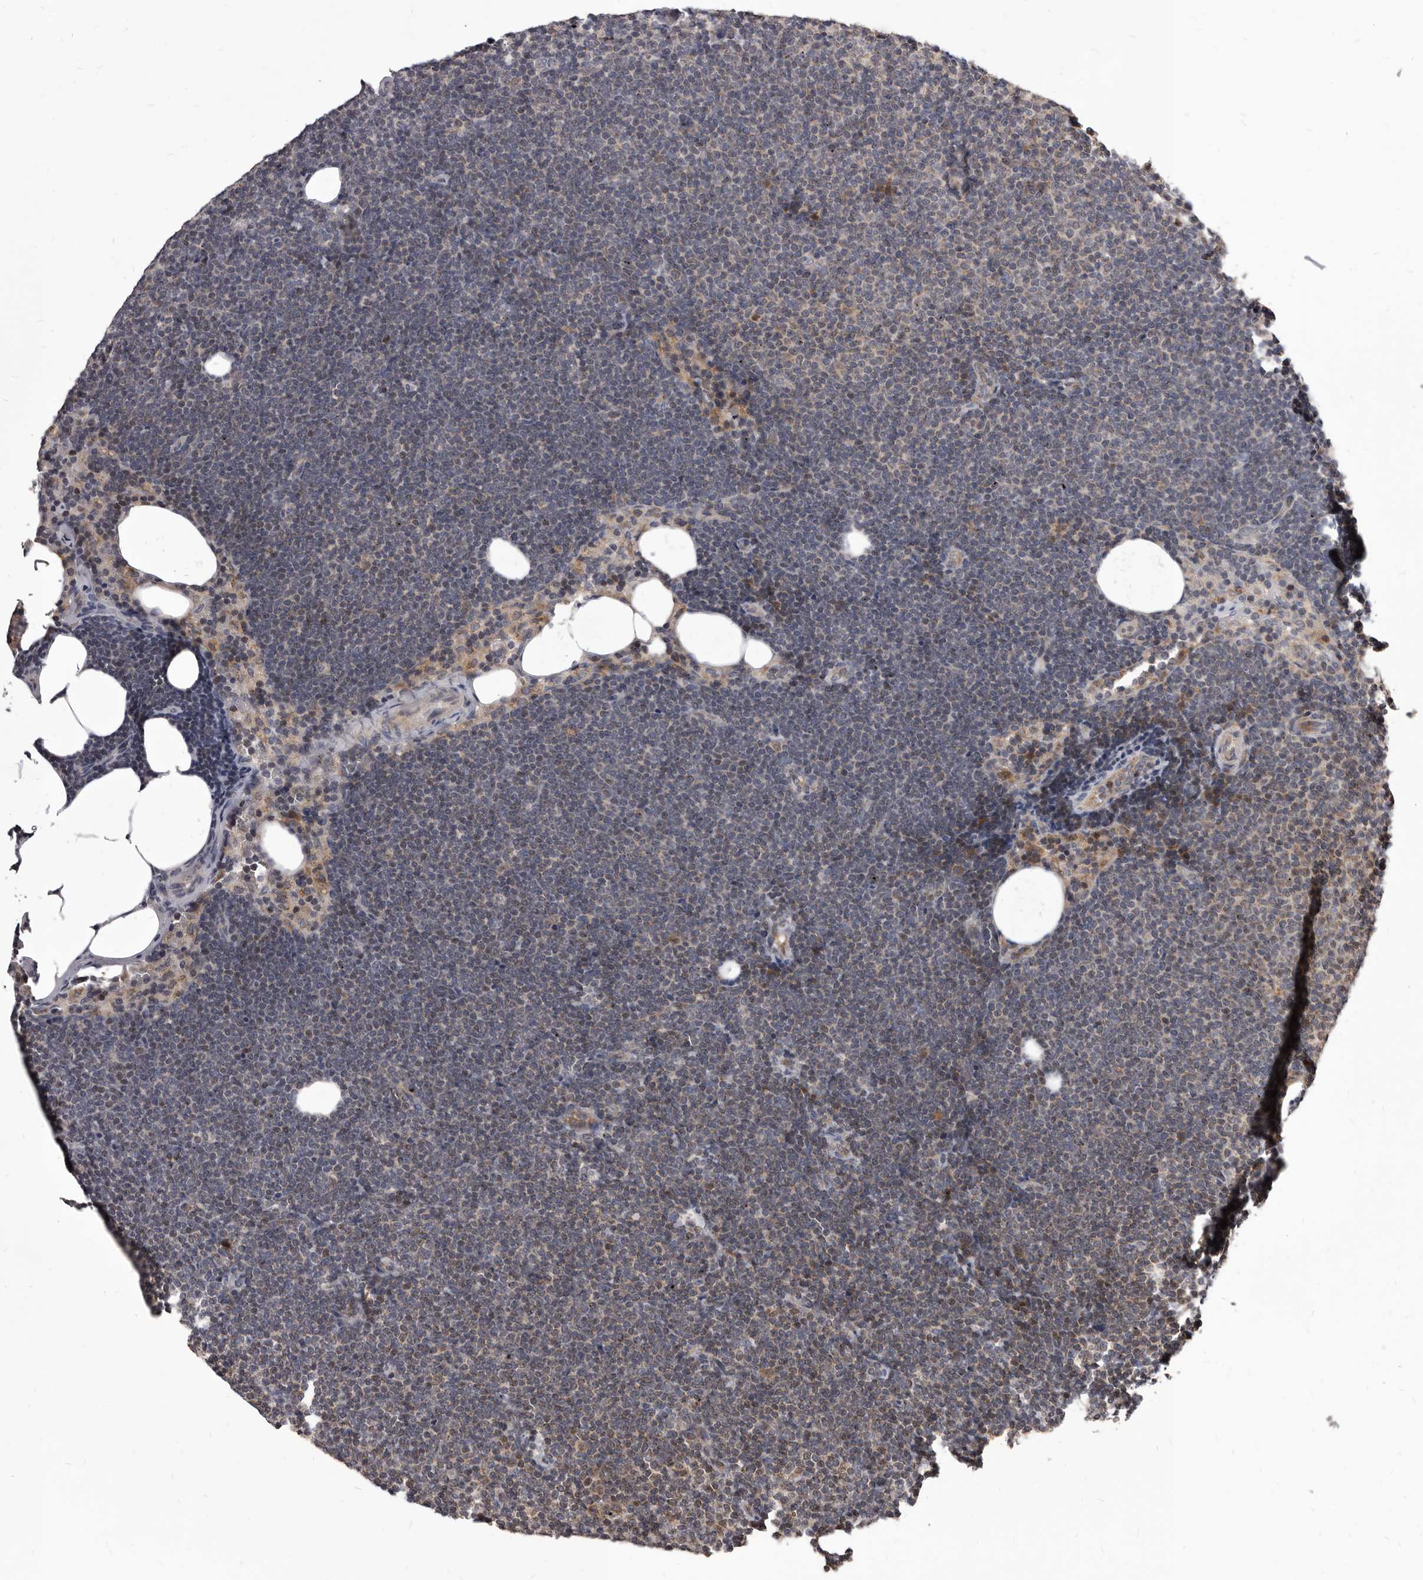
{"staining": {"intensity": "moderate", "quantity": "<25%", "location": "cytoplasmic/membranous"}, "tissue": "lymphoma", "cell_type": "Tumor cells", "image_type": "cancer", "snomed": [{"axis": "morphology", "description": "Malignant lymphoma, non-Hodgkin's type, Low grade"}, {"axis": "topography", "description": "Lymph node"}], "caption": "About <25% of tumor cells in lymphoma demonstrate moderate cytoplasmic/membranous protein positivity as visualized by brown immunohistochemical staining.", "gene": "MAP3K14", "patient": {"sex": "female", "age": 53}}